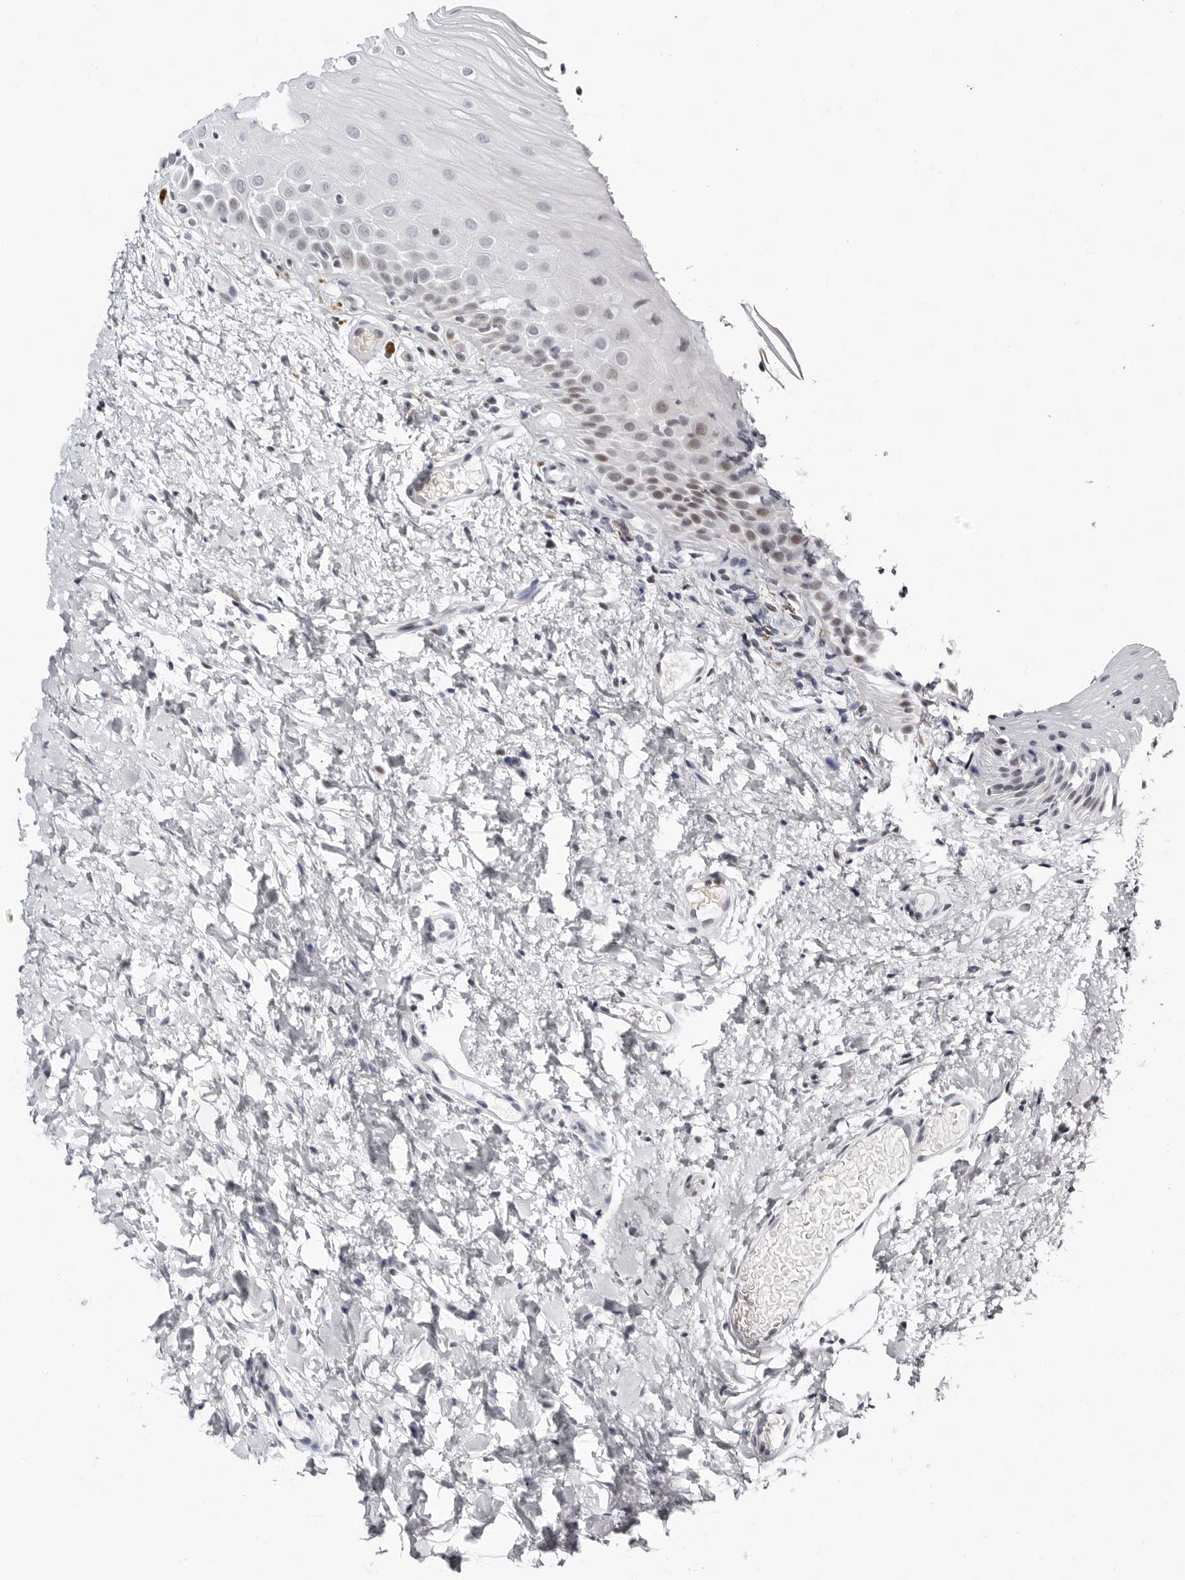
{"staining": {"intensity": "weak", "quantity": "<25%", "location": "nuclear"}, "tissue": "oral mucosa", "cell_type": "Squamous epithelial cells", "image_type": "normal", "snomed": [{"axis": "morphology", "description": "Normal tissue, NOS"}, {"axis": "topography", "description": "Oral tissue"}], "caption": "Immunohistochemical staining of unremarkable oral mucosa demonstrates no significant staining in squamous epithelial cells. (Stains: DAB immunohistochemistry with hematoxylin counter stain, Microscopy: brightfield microscopy at high magnification).", "gene": "VEZF1", "patient": {"sex": "female", "age": 56}}